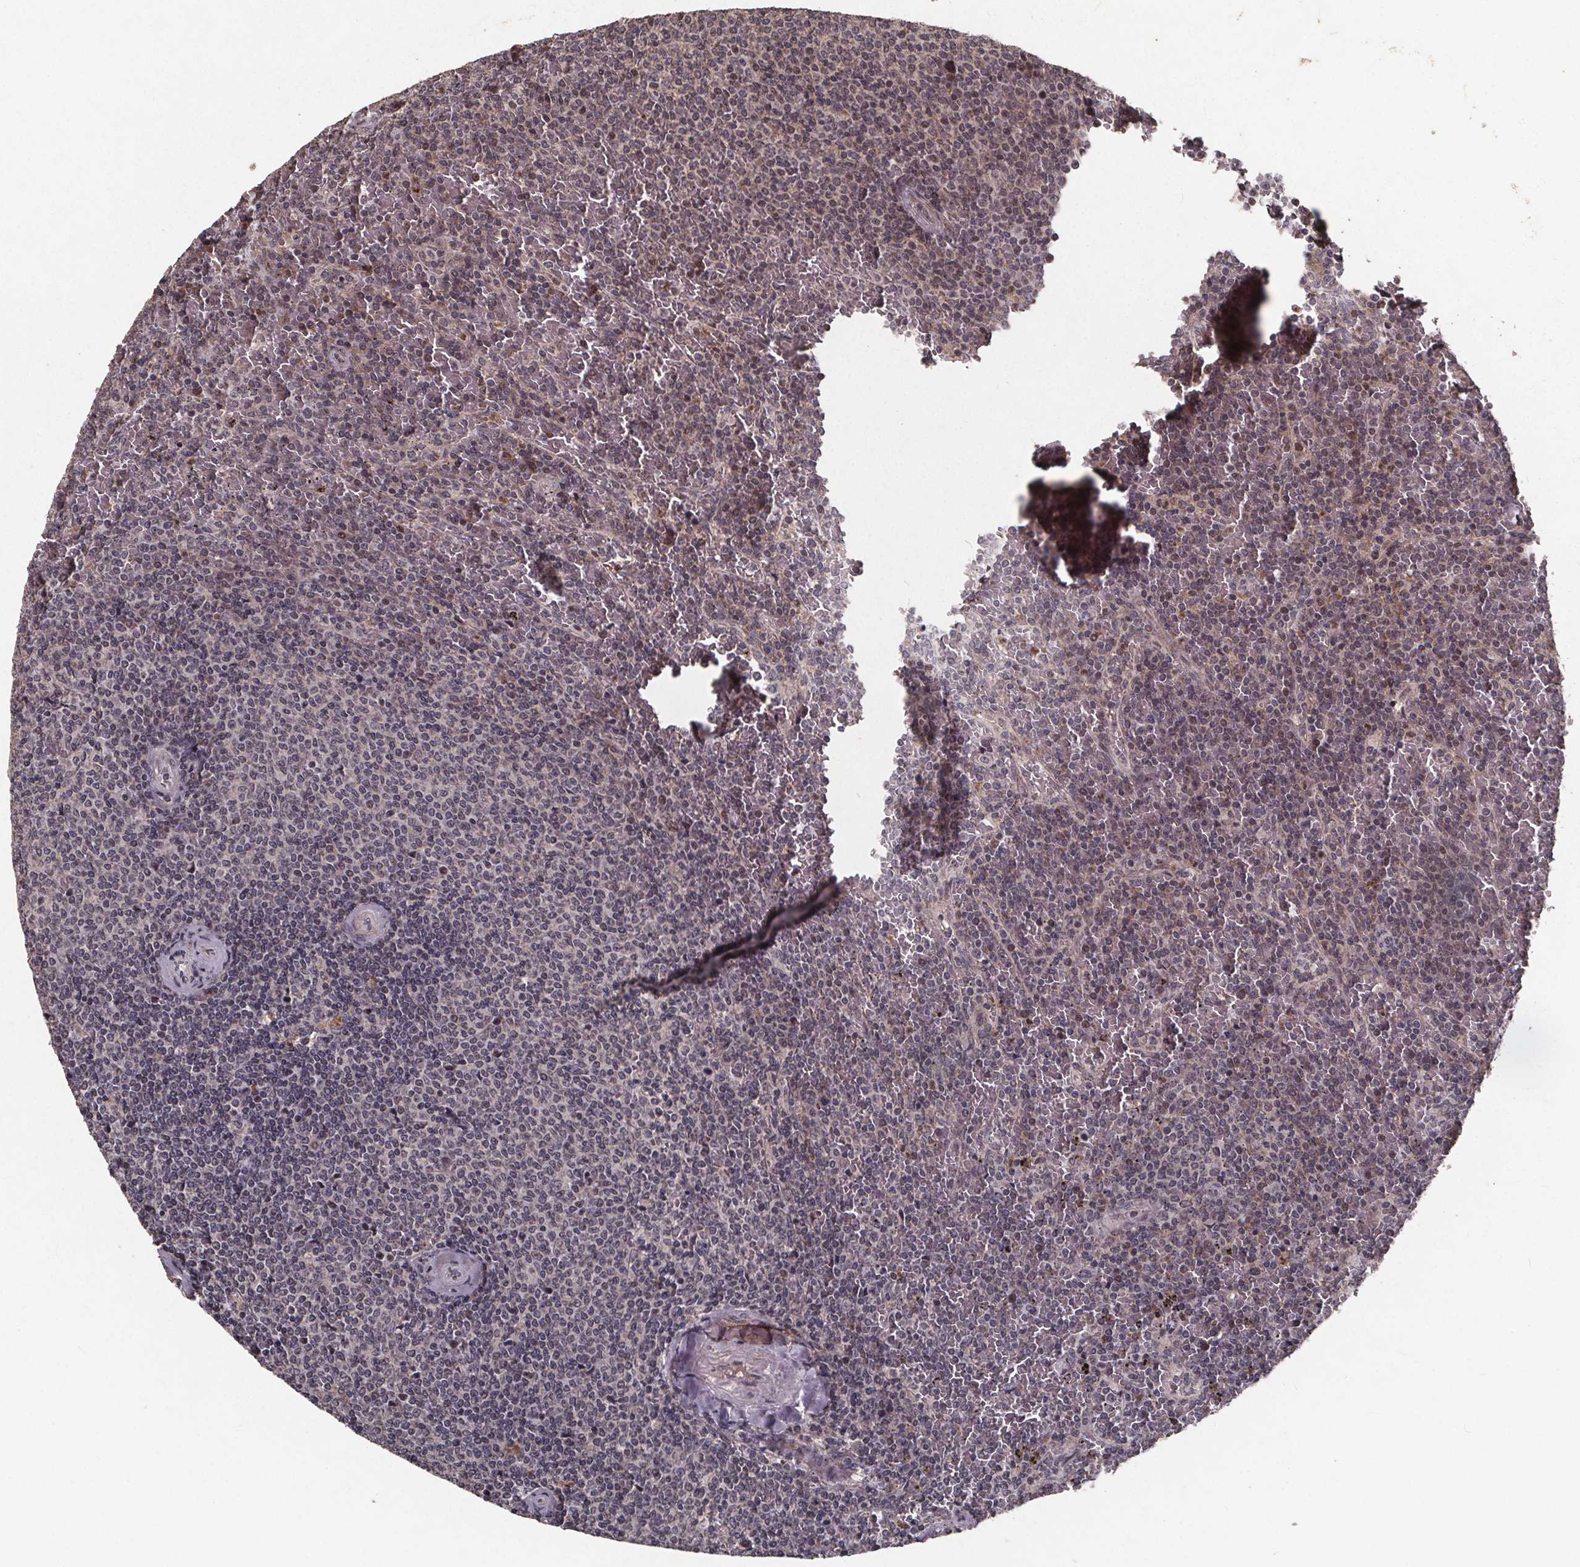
{"staining": {"intensity": "weak", "quantity": "<25%", "location": "nuclear"}, "tissue": "lymphoma", "cell_type": "Tumor cells", "image_type": "cancer", "snomed": [{"axis": "morphology", "description": "Malignant lymphoma, non-Hodgkin's type, Low grade"}, {"axis": "topography", "description": "Spleen"}], "caption": "IHC histopathology image of lymphoma stained for a protein (brown), which reveals no staining in tumor cells.", "gene": "GPX3", "patient": {"sex": "female", "age": 77}}